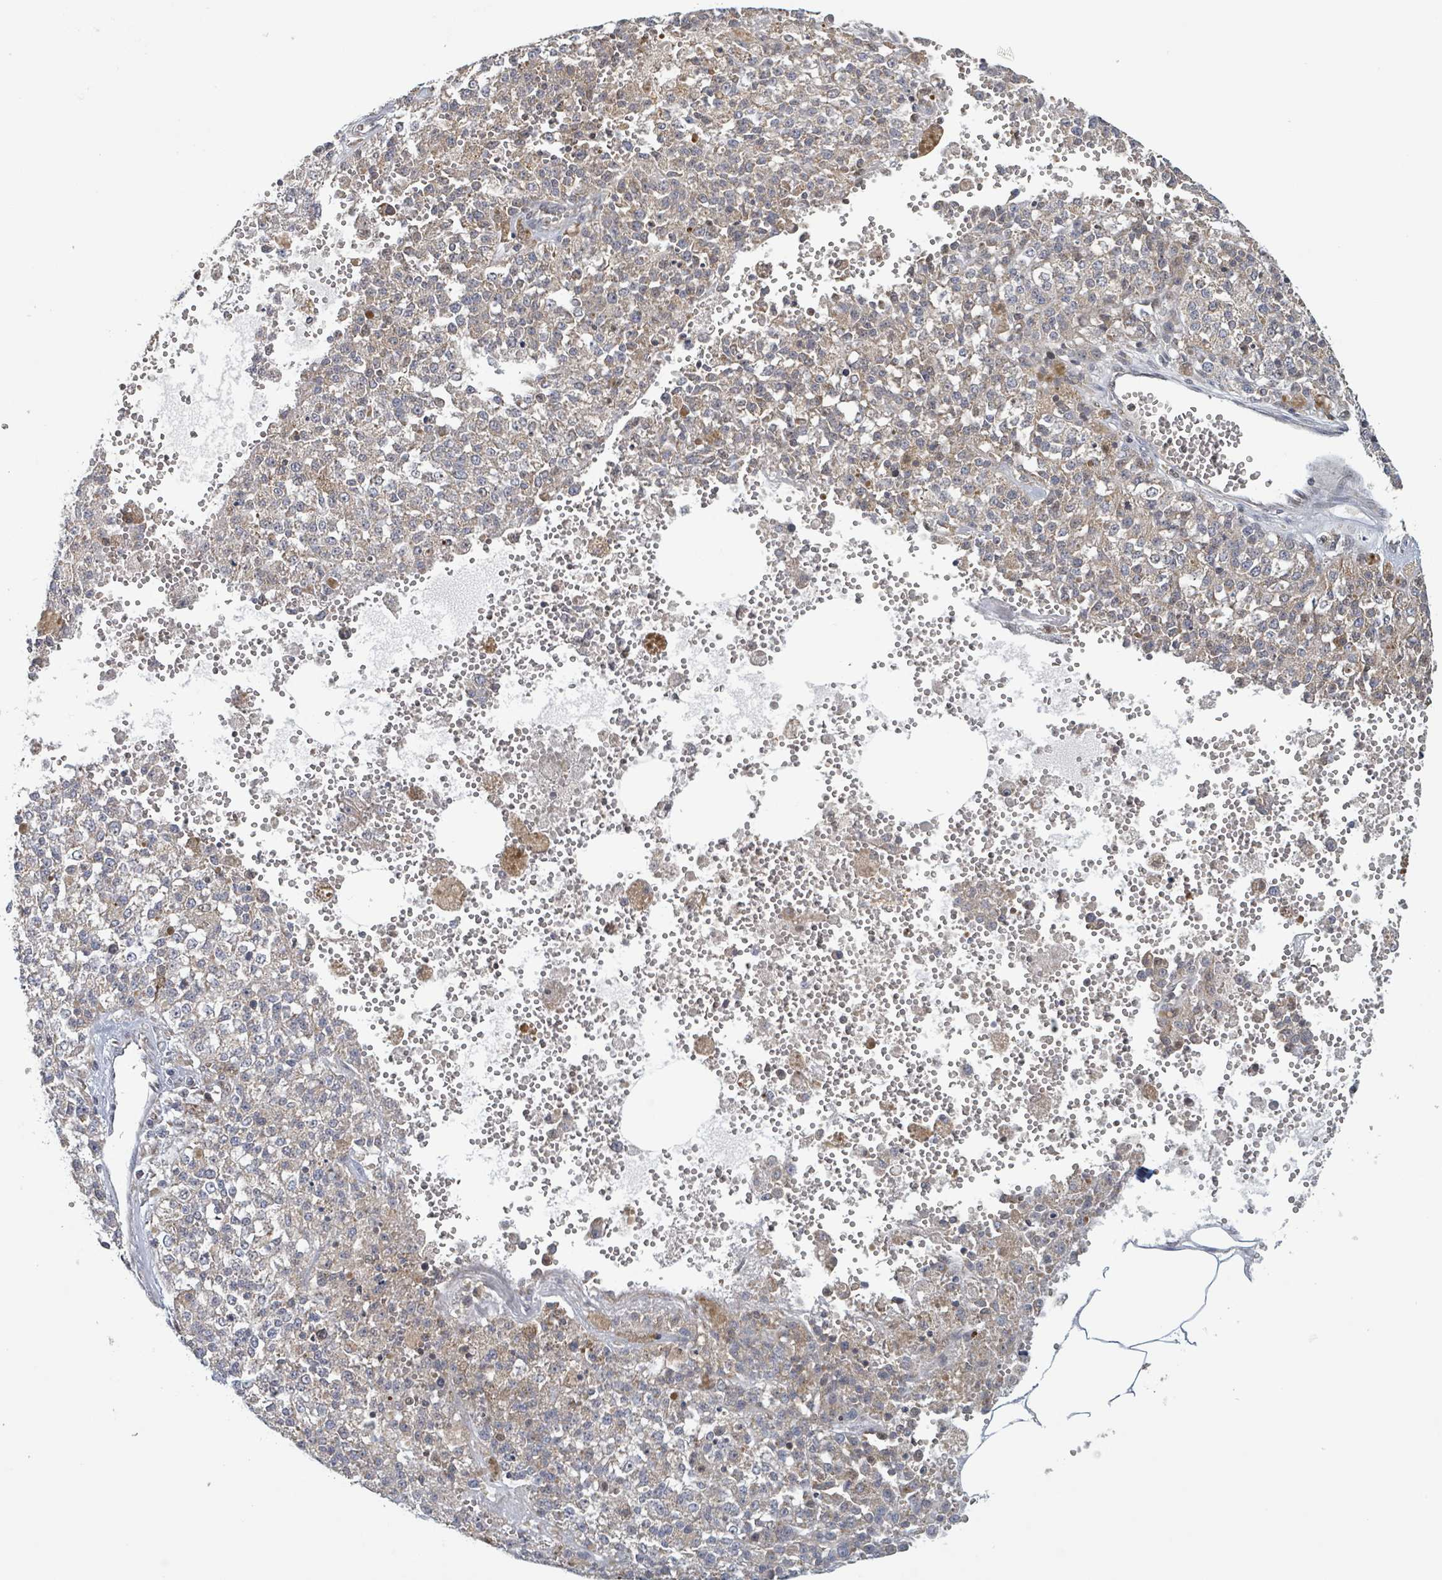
{"staining": {"intensity": "weak", "quantity": "25%-75%", "location": "cytoplasmic/membranous"}, "tissue": "melanoma", "cell_type": "Tumor cells", "image_type": "cancer", "snomed": [{"axis": "morphology", "description": "Malignant melanoma, NOS"}, {"axis": "topography", "description": "Skin"}], "caption": "Human malignant melanoma stained for a protein (brown) shows weak cytoplasmic/membranous positive expression in approximately 25%-75% of tumor cells.", "gene": "HIVEP1", "patient": {"sex": "female", "age": 64}}